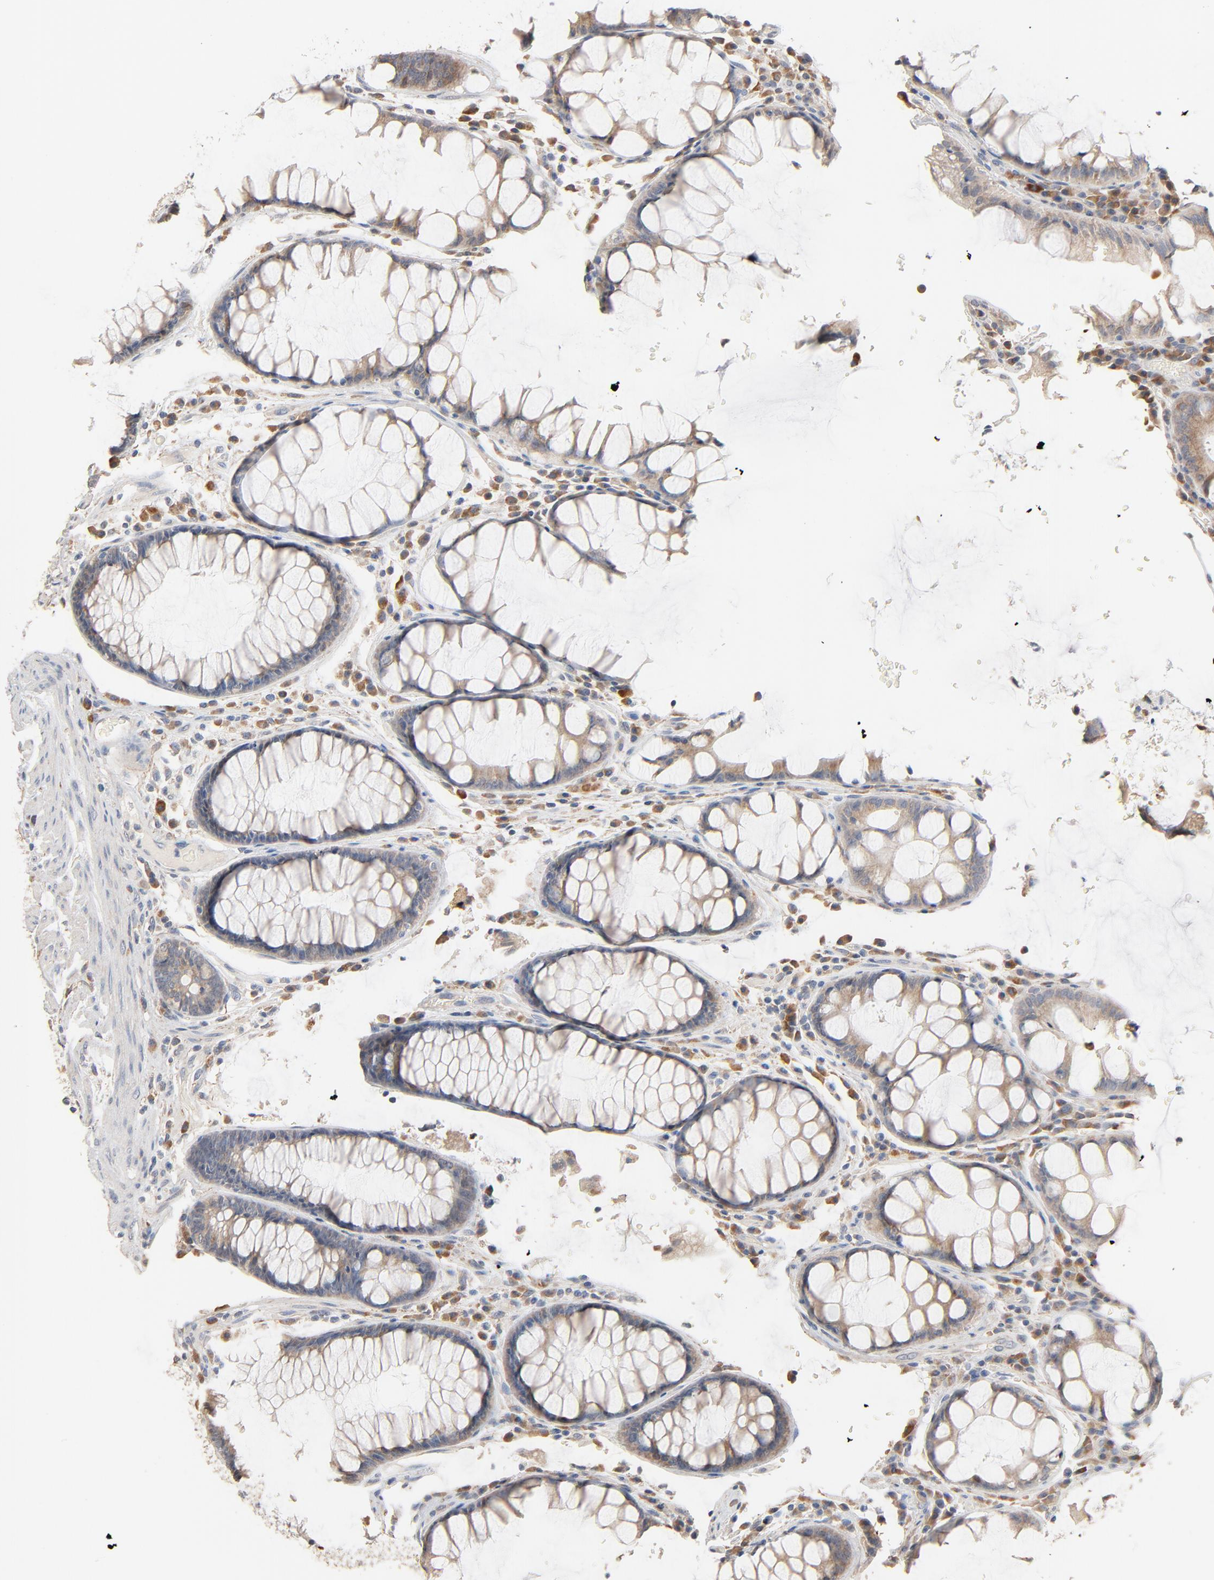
{"staining": {"intensity": "weak", "quantity": ">75%", "location": "cytoplasmic/membranous"}, "tissue": "colorectal cancer", "cell_type": "Tumor cells", "image_type": "cancer", "snomed": [{"axis": "morphology", "description": "Normal tissue, NOS"}, {"axis": "morphology", "description": "Adenocarcinoma, NOS"}, {"axis": "topography", "description": "Colon"}], "caption": "Protein expression analysis of adenocarcinoma (colorectal) demonstrates weak cytoplasmic/membranous expression in approximately >75% of tumor cells.", "gene": "ZDHHC8", "patient": {"sex": "female", "age": 78}}